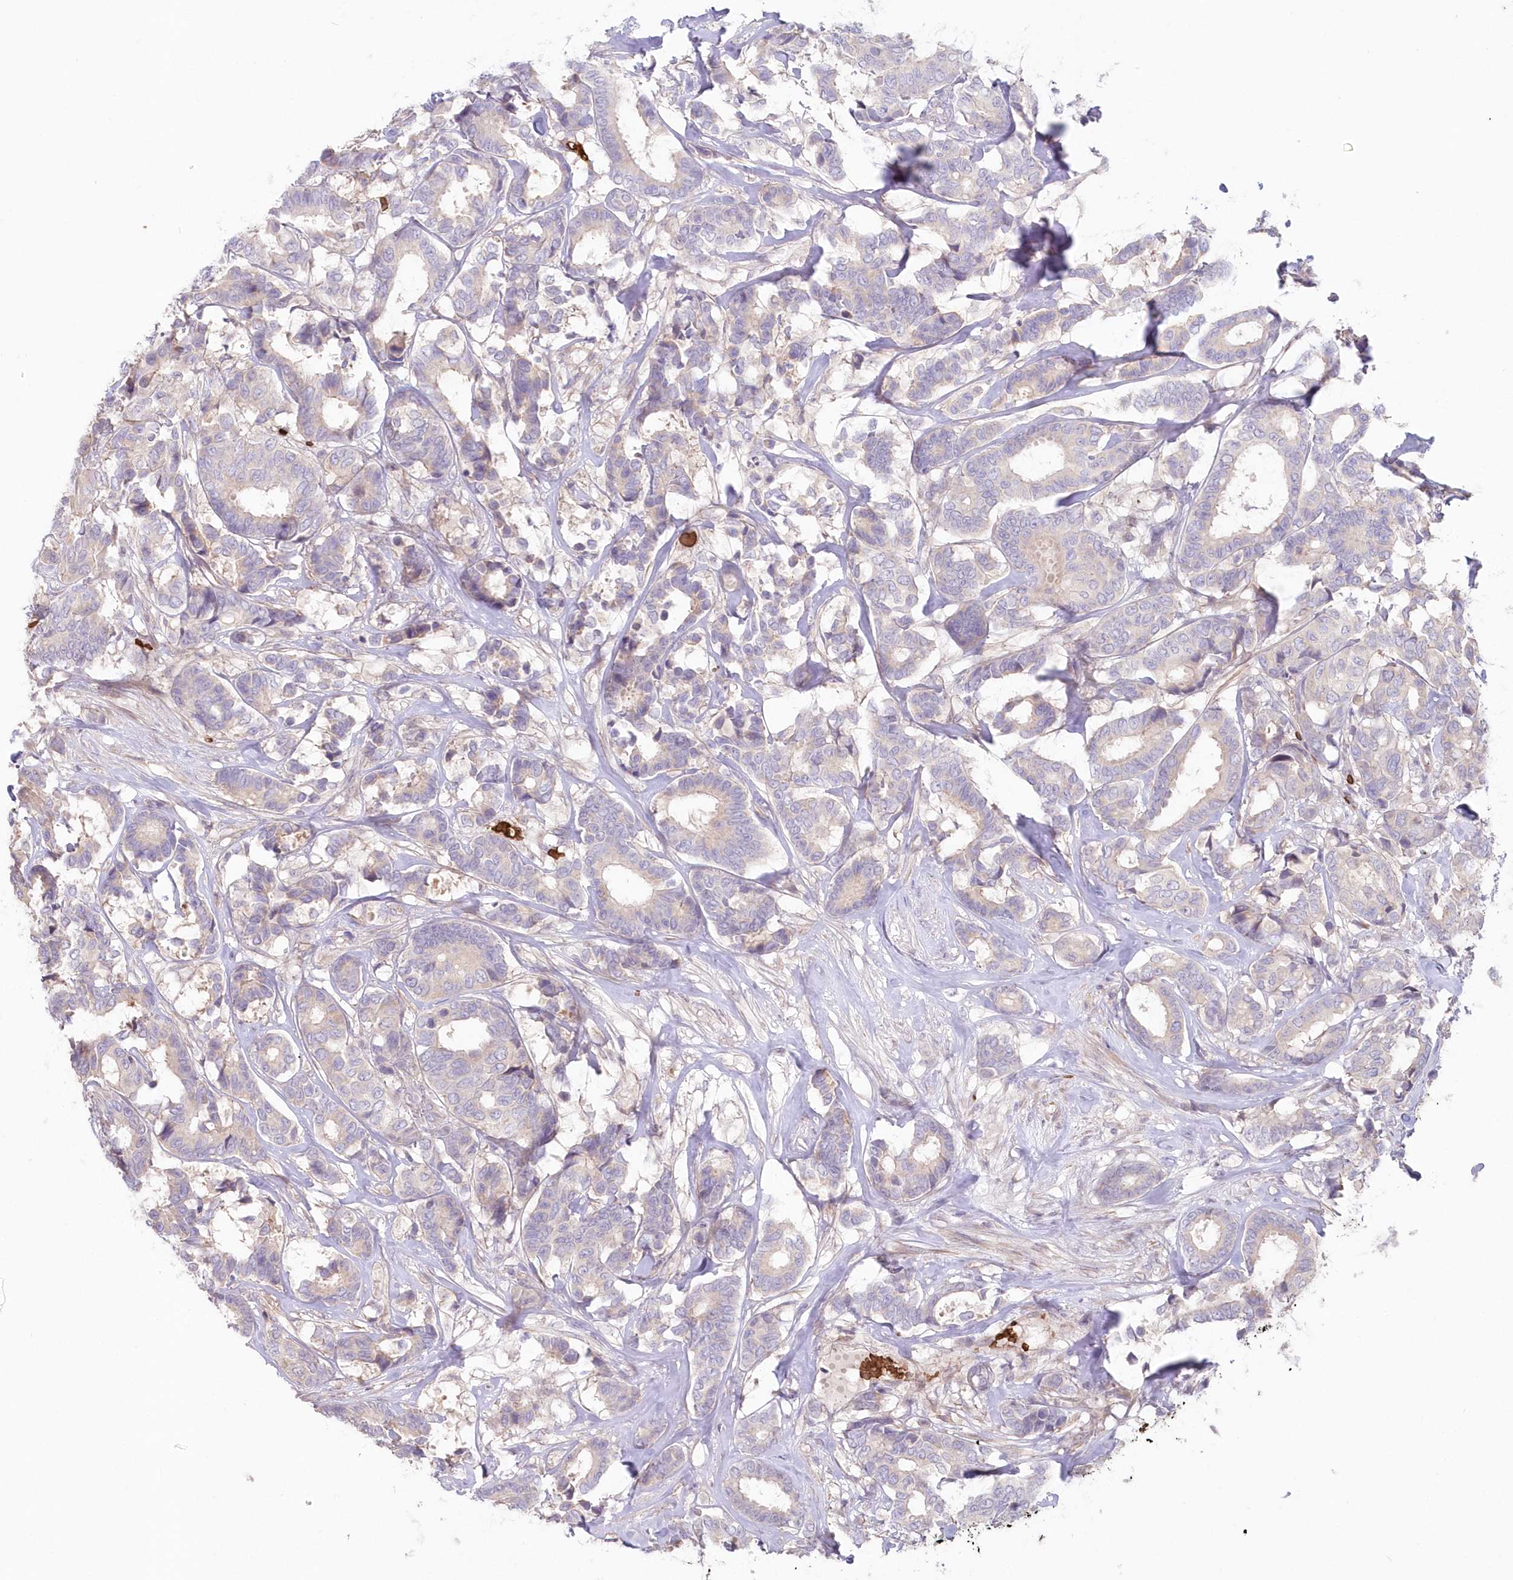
{"staining": {"intensity": "negative", "quantity": "none", "location": "none"}, "tissue": "breast cancer", "cell_type": "Tumor cells", "image_type": "cancer", "snomed": [{"axis": "morphology", "description": "Duct carcinoma"}, {"axis": "topography", "description": "Breast"}], "caption": "Breast intraductal carcinoma was stained to show a protein in brown. There is no significant staining in tumor cells. (DAB (3,3'-diaminobenzidine) IHC visualized using brightfield microscopy, high magnification).", "gene": "SERINC1", "patient": {"sex": "female", "age": 87}}